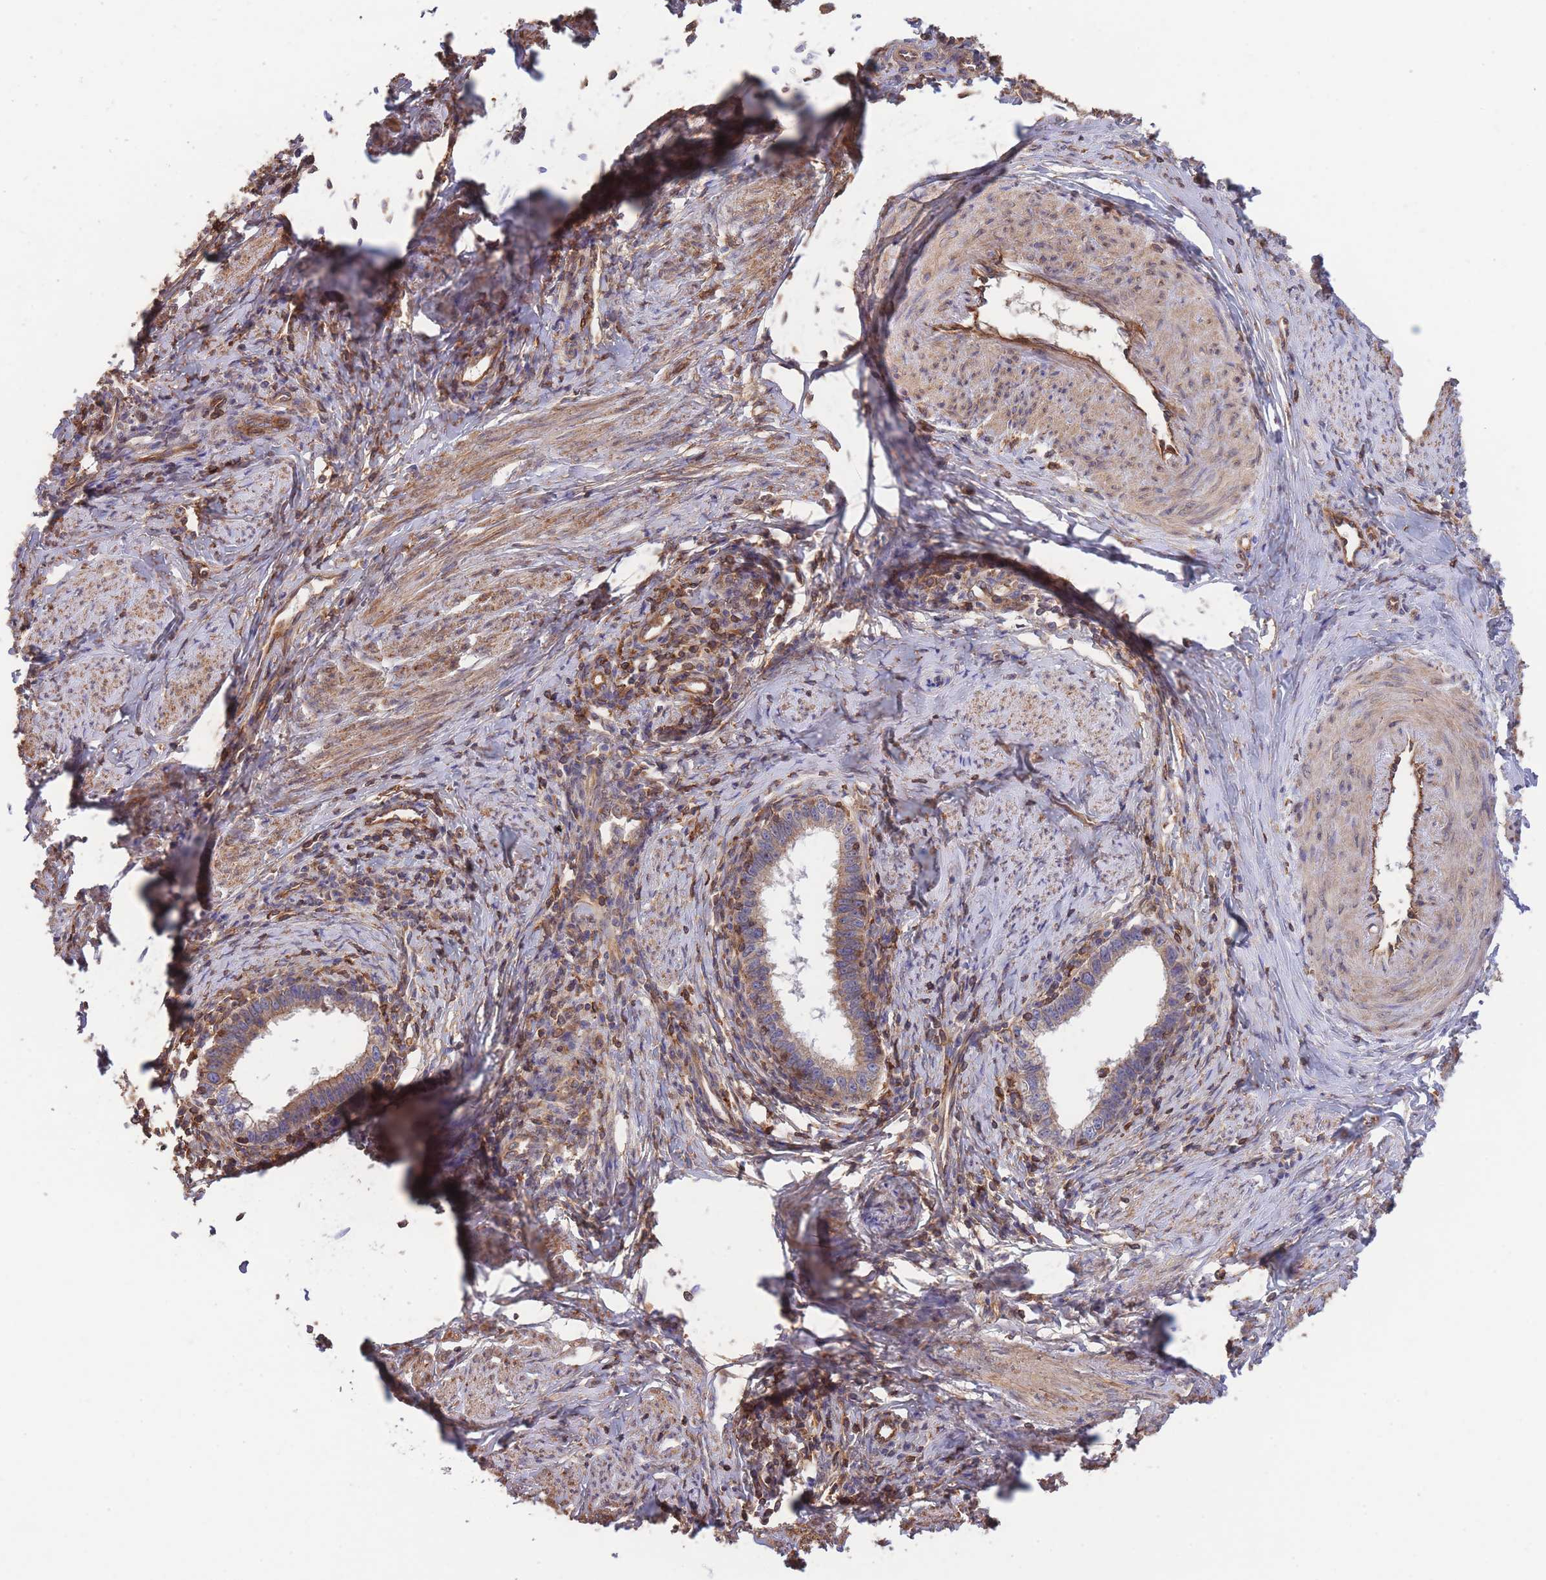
{"staining": {"intensity": "moderate", "quantity": ">75%", "location": "cytoplasmic/membranous"}, "tissue": "cervical cancer", "cell_type": "Tumor cells", "image_type": "cancer", "snomed": [{"axis": "morphology", "description": "Adenocarcinoma, NOS"}, {"axis": "topography", "description": "Cervix"}], "caption": "Protein expression analysis of cervical cancer (adenocarcinoma) demonstrates moderate cytoplasmic/membranous expression in approximately >75% of tumor cells.", "gene": "LRRN4CL", "patient": {"sex": "female", "age": 36}}